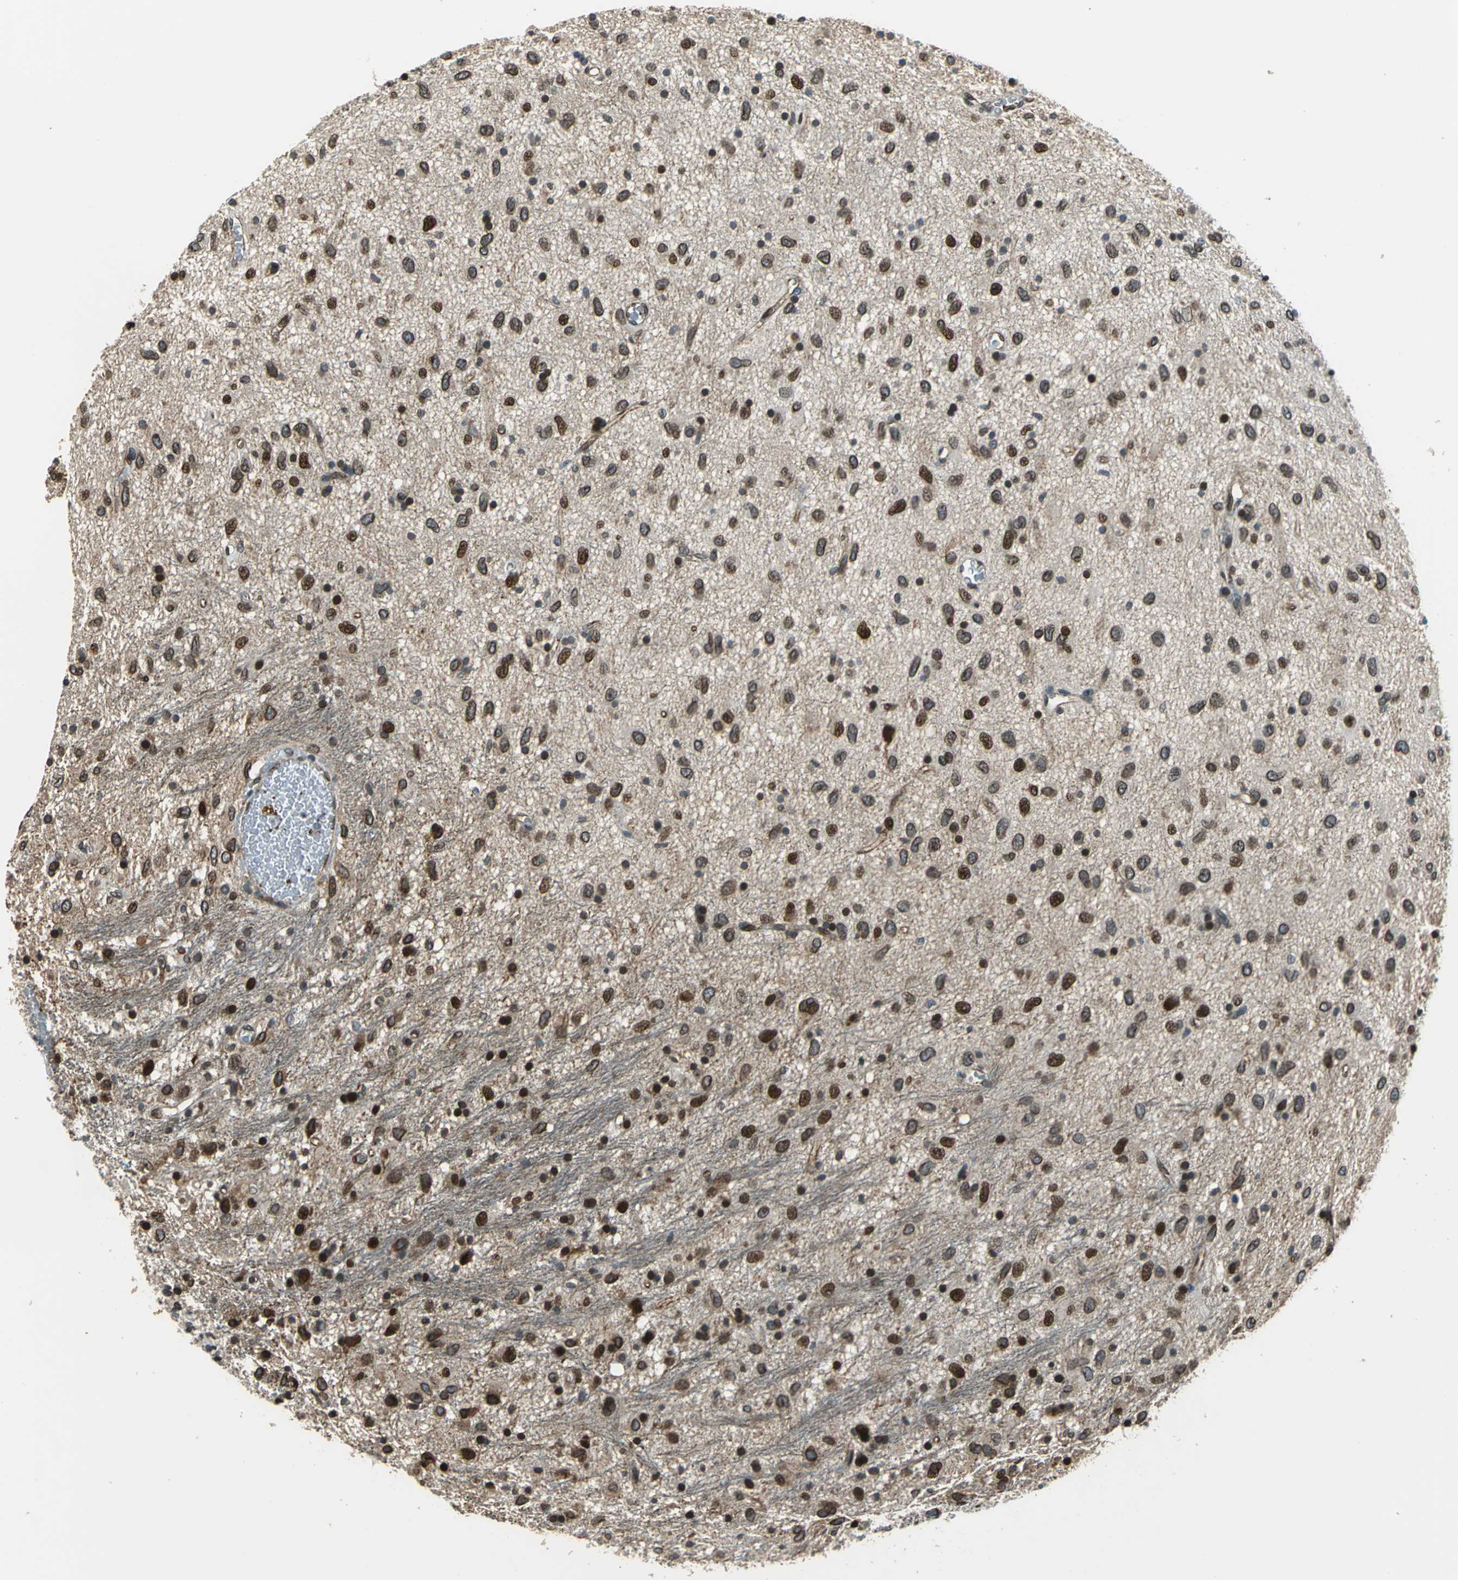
{"staining": {"intensity": "strong", "quantity": "25%-75%", "location": "cytoplasmic/membranous,nuclear"}, "tissue": "glioma", "cell_type": "Tumor cells", "image_type": "cancer", "snomed": [{"axis": "morphology", "description": "Glioma, malignant, Low grade"}, {"axis": "topography", "description": "Brain"}], "caption": "A photomicrograph of low-grade glioma (malignant) stained for a protein shows strong cytoplasmic/membranous and nuclear brown staining in tumor cells.", "gene": "BRIP1", "patient": {"sex": "male", "age": 77}}